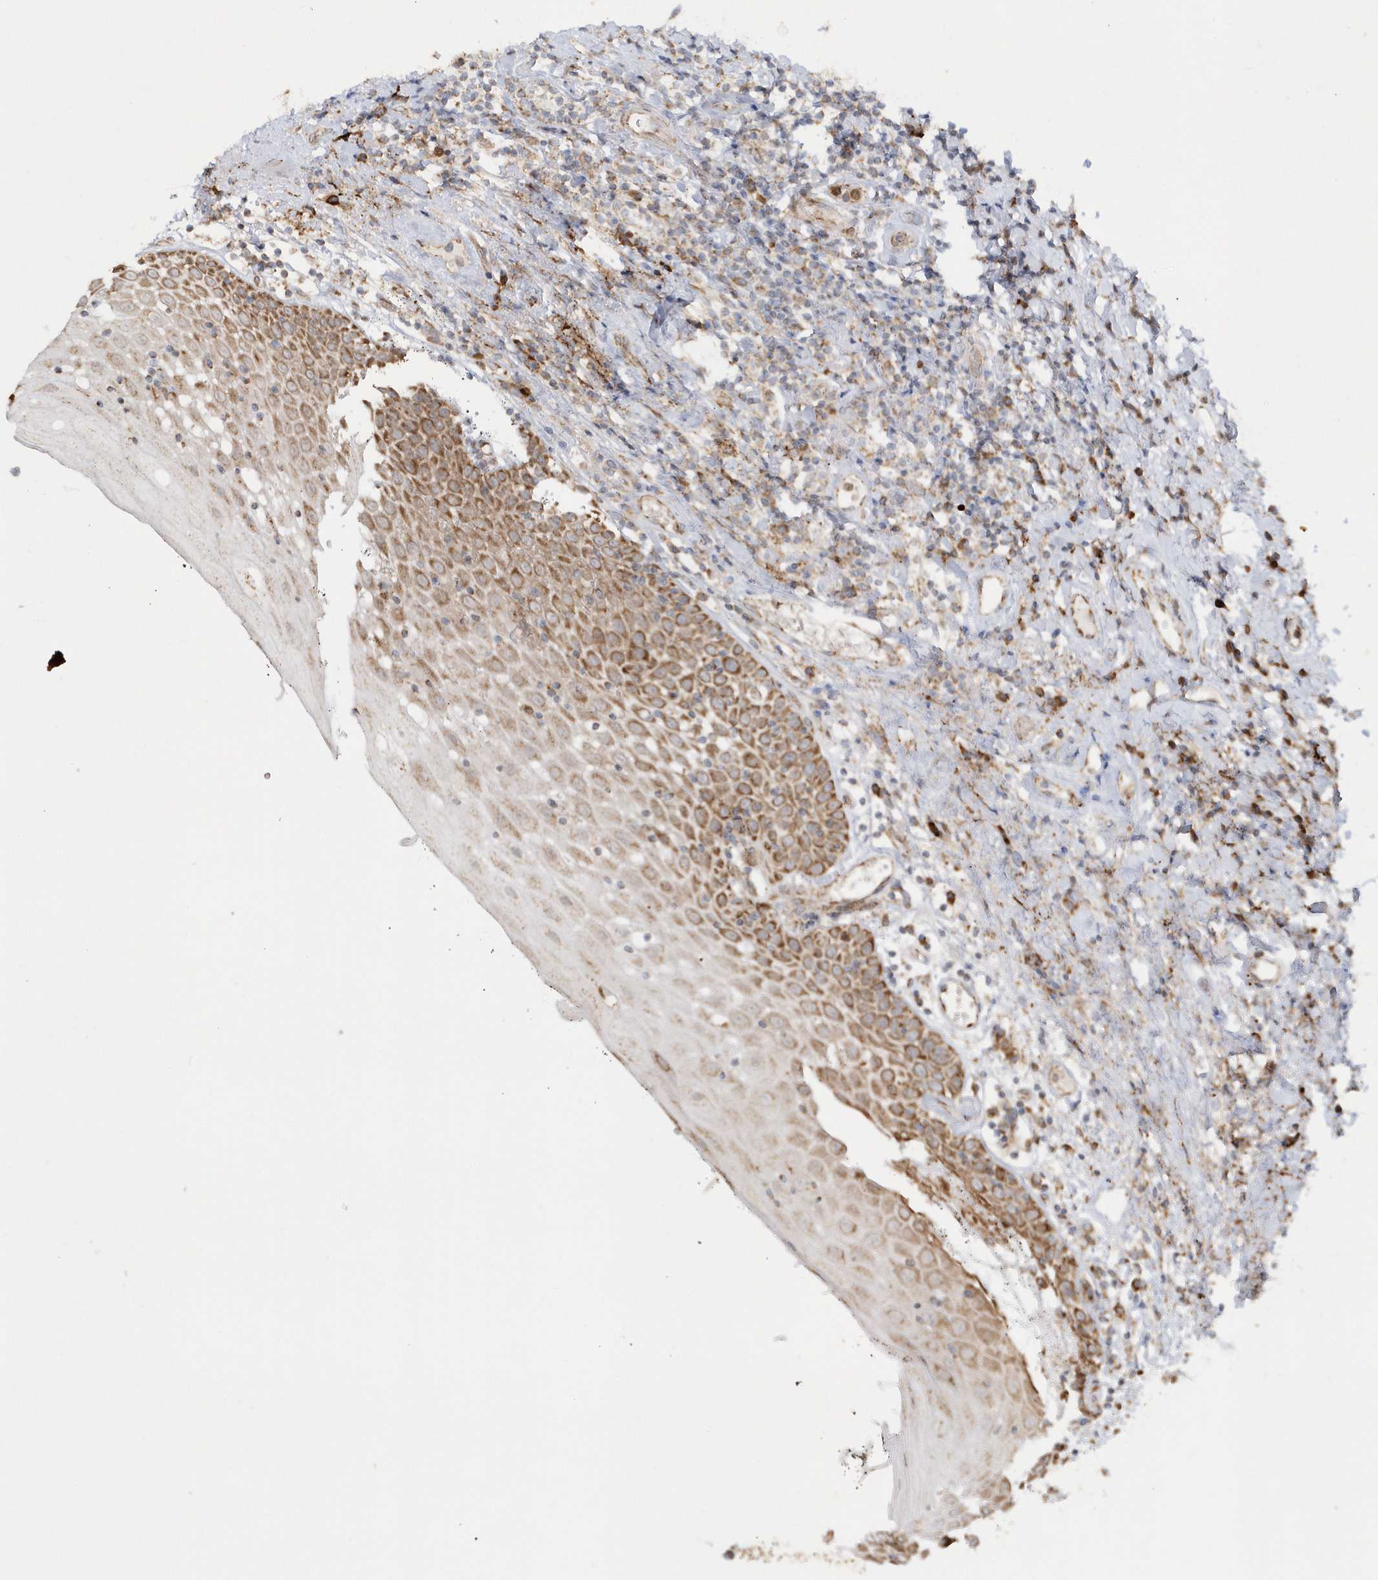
{"staining": {"intensity": "moderate", "quantity": ">75%", "location": "cytoplasmic/membranous"}, "tissue": "oral mucosa", "cell_type": "Squamous epithelial cells", "image_type": "normal", "snomed": [{"axis": "morphology", "description": "Normal tissue, NOS"}, {"axis": "topography", "description": "Oral tissue"}], "caption": "There is medium levels of moderate cytoplasmic/membranous positivity in squamous epithelial cells of benign oral mucosa, as demonstrated by immunohistochemical staining (brown color).", "gene": "SH3BP2", "patient": {"sex": "male", "age": 74}}